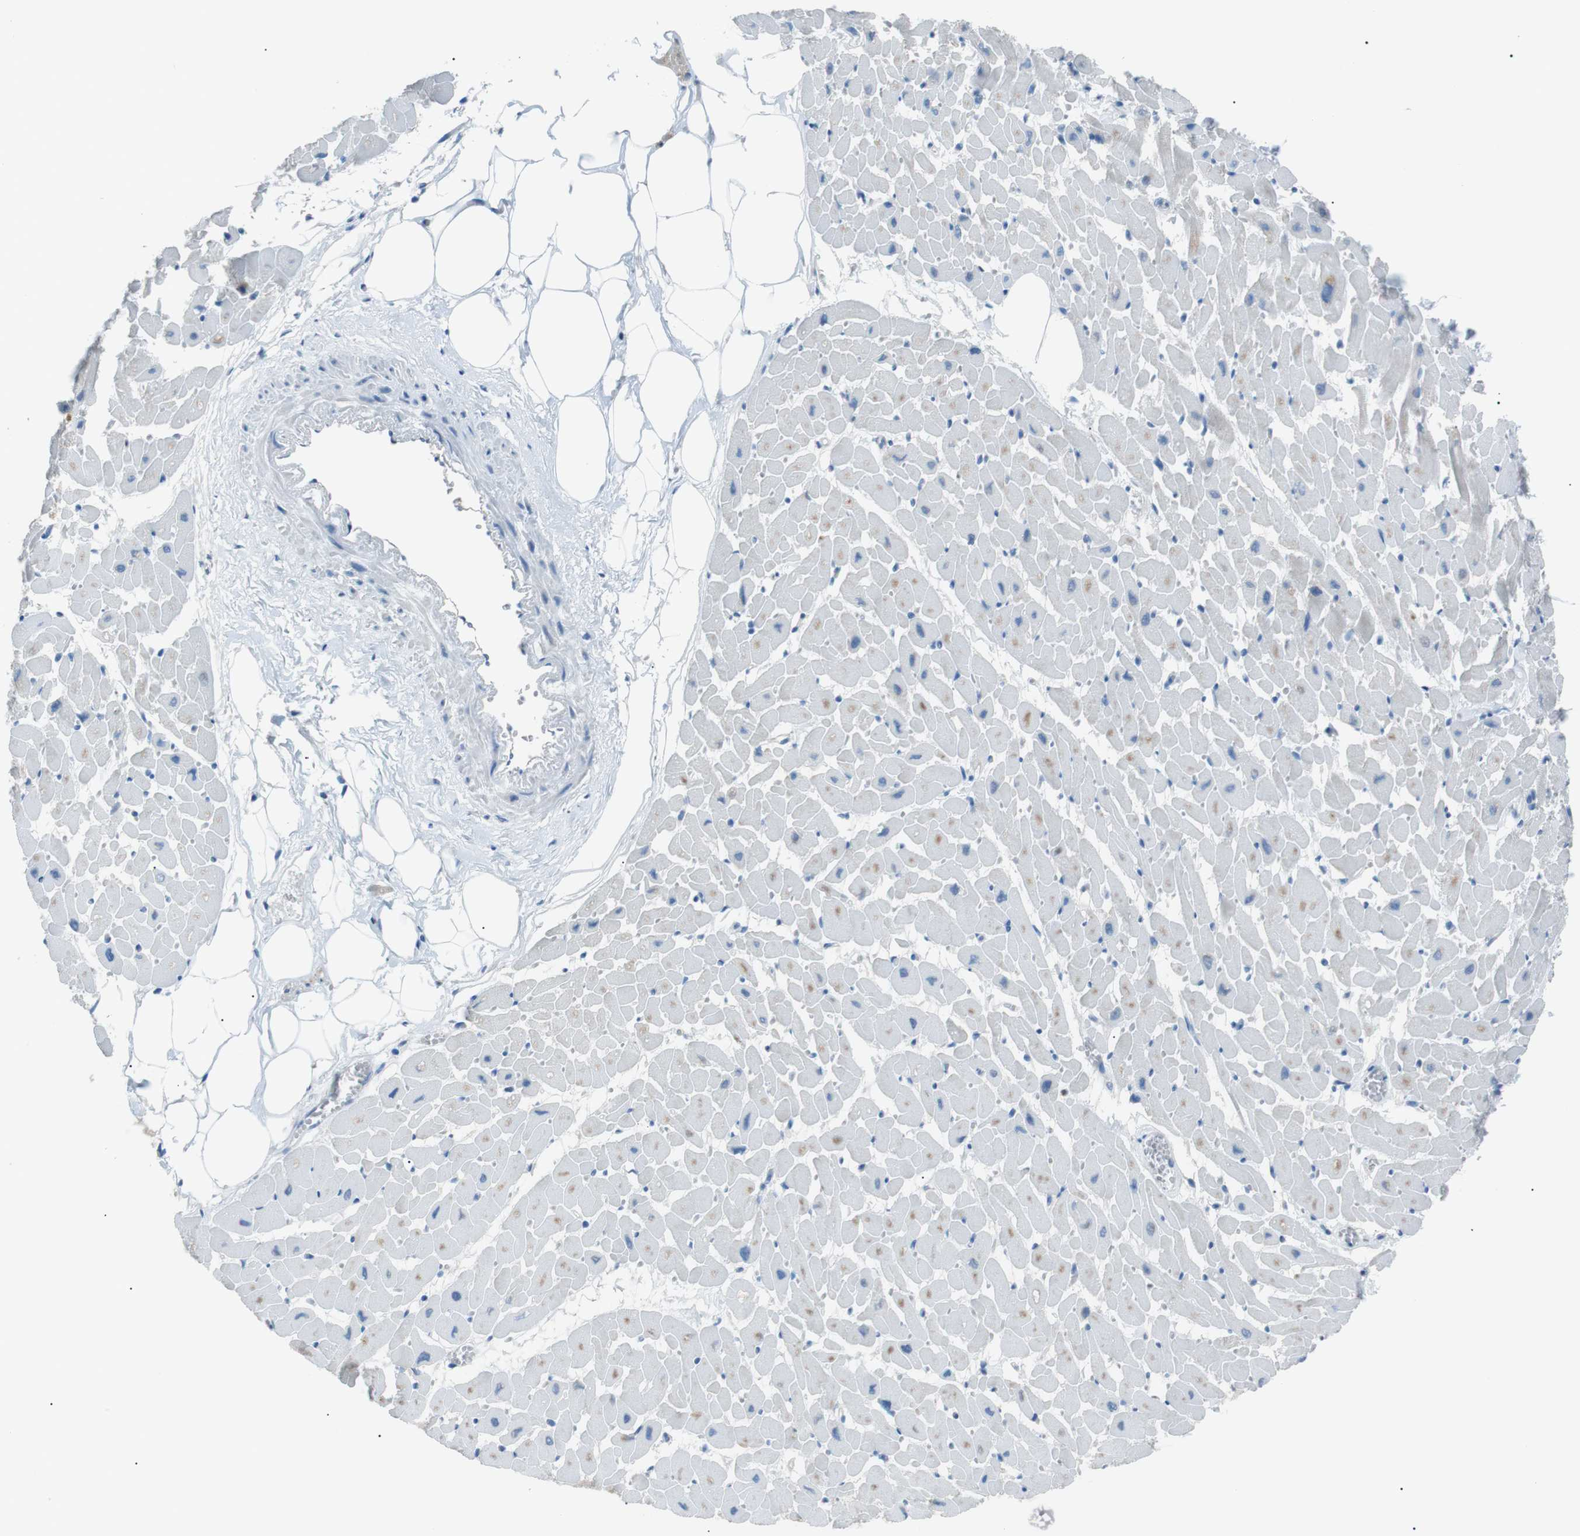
{"staining": {"intensity": "negative", "quantity": "none", "location": "none"}, "tissue": "heart muscle", "cell_type": "Cardiomyocytes", "image_type": "normal", "snomed": [{"axis": "morphology", "description": "Normal tissue, NOS"}, {"axis": "topography", "description": "Heart"}], "caption": "Protein analysis of normal heart muscle demonstrates no significant staining in cardiomyocytes.", "gene": "CDH26", "patient": {"sex": "female", "age": 19}}